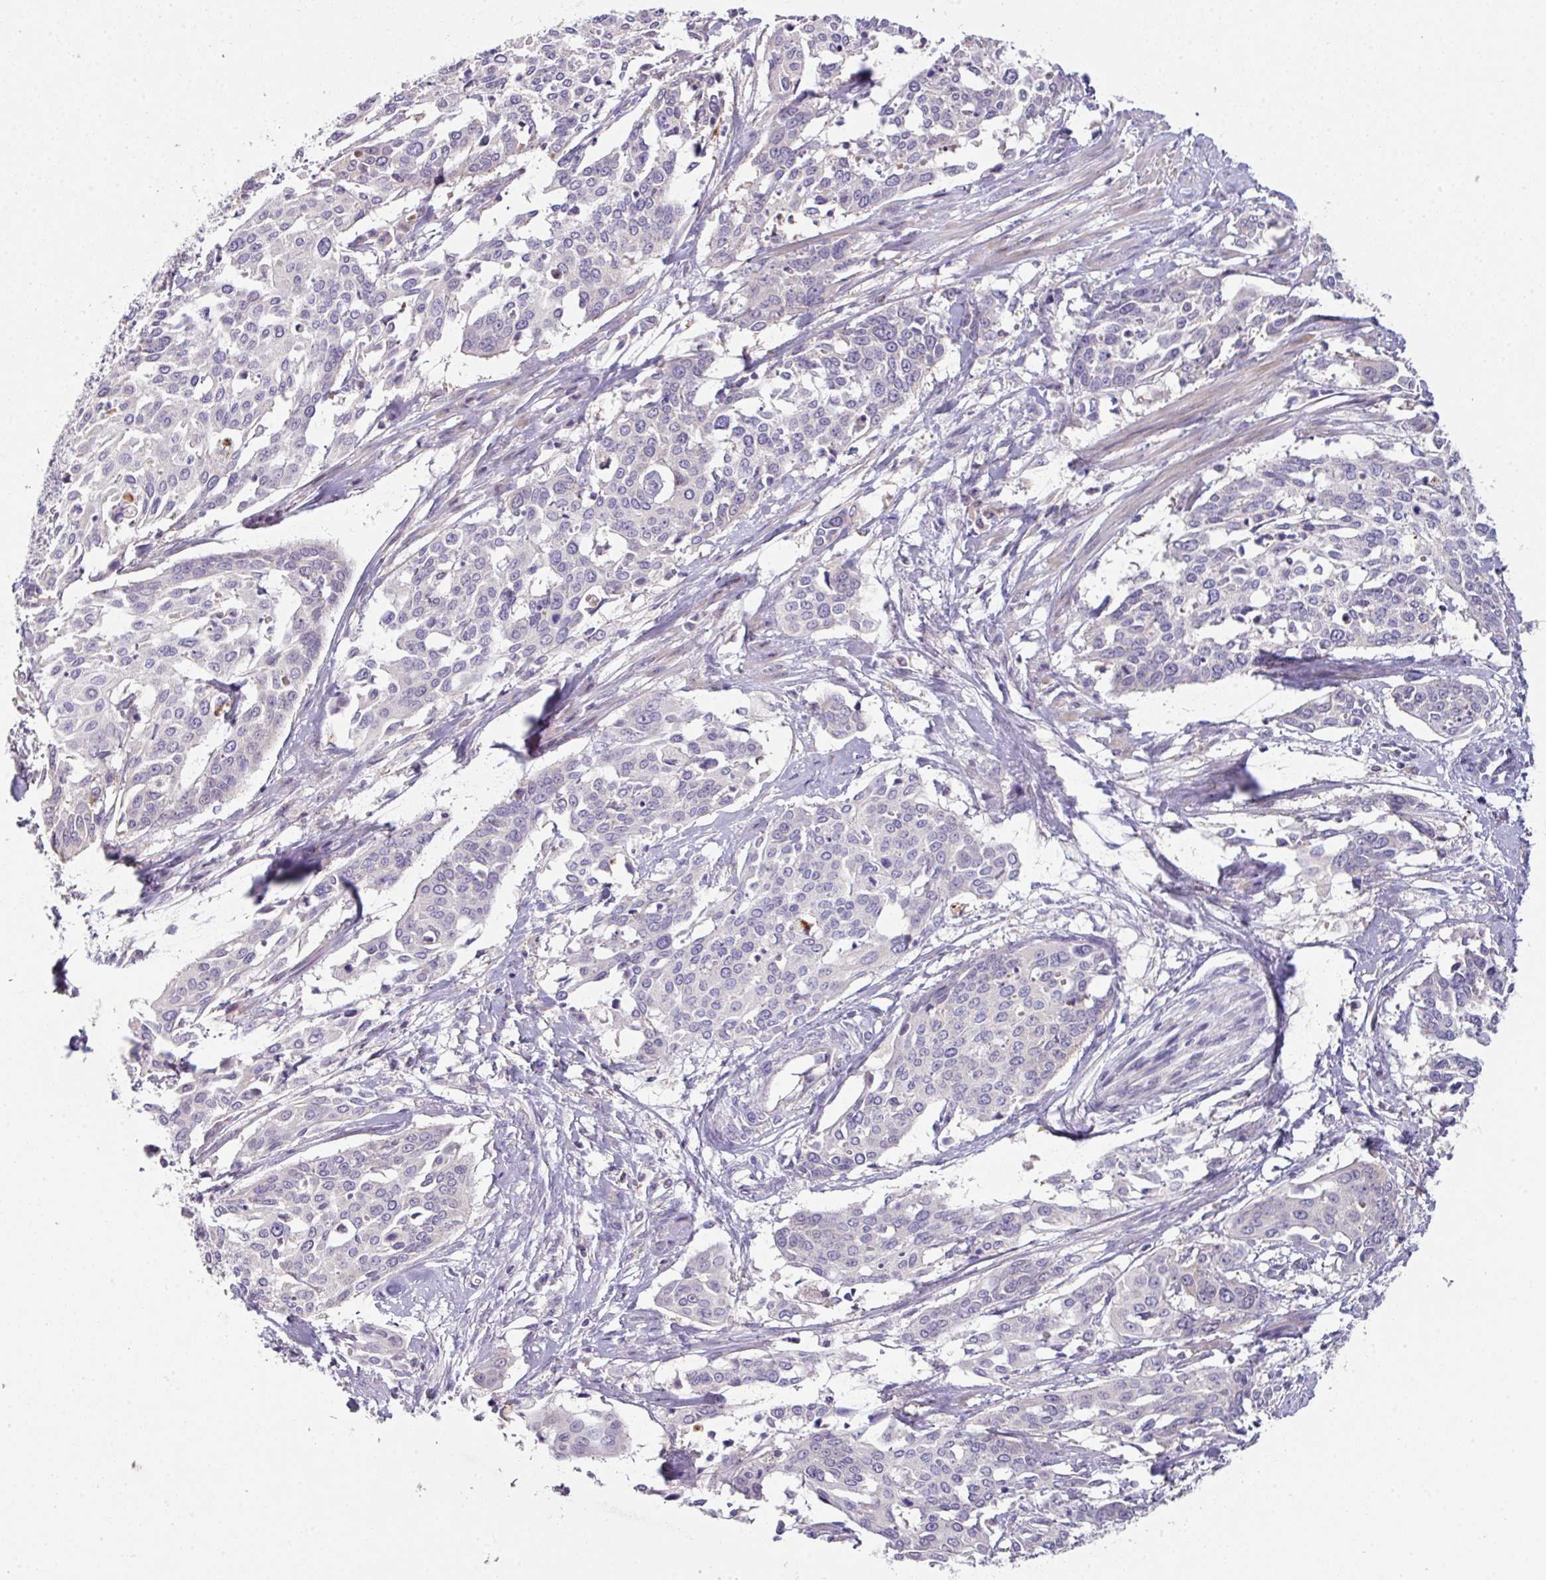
{"staining": {"intensity": "negative", "quantity": "none", "location": "none"}, "tissue": "cervical cancer", "cell_type": "Tumor cells", "image_type": "cancer", "snomed": [{"axis": "morphology", "description": "Squamous cell carcinoma, NOS"}, {"axis": "topography", "description": "Cervix"}], "caption": "IHC histopathology image of human cervical squamous cell carcinoma stained for a protein (brown), which reveals no positivity in tumor cells.", "gene": "SLAMF6", "patient": {"sex": "female", "age": 44}}